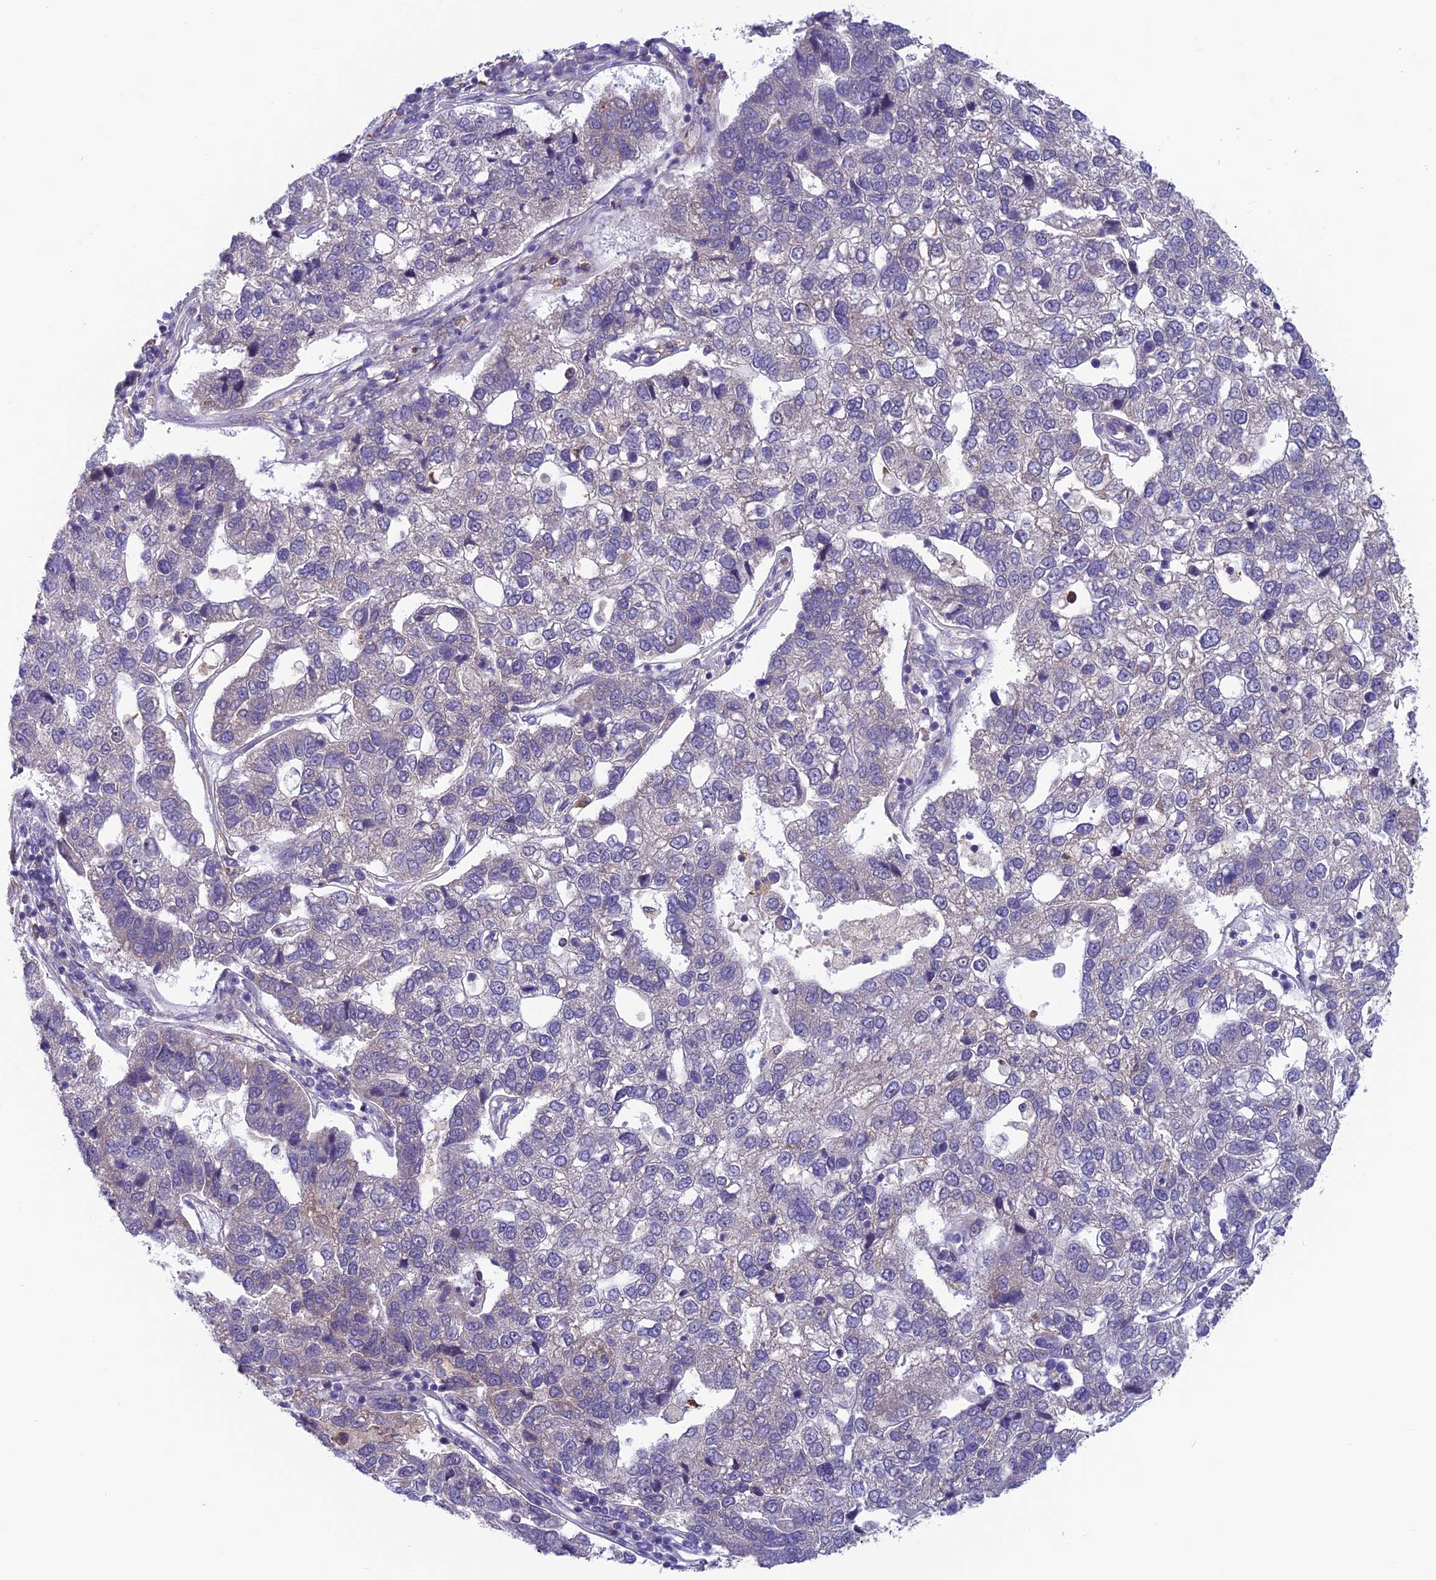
{"staining": {"intensity": "negative", "quantity": "none", "location": "none"}, "tissue": "pancreatic cancer", "cell_type": "Tumor cells", "image_type": "cancer", "snomed": [{"axis": "morphology", "description": "Adenocarcinoma, NOS"}, {"axis": "topography", "description": "Pancreas"}], "caption": "Immunohistochemistry (IHC) photomicrograph of neoplastic tissue: human pancreatic cancer stained with DAB (3,3'-diaminobenzidine) reveals no significant protein expression in tumor cells.", "gene": "MAST2", "patient": {"sex": "female", "age": 61}}